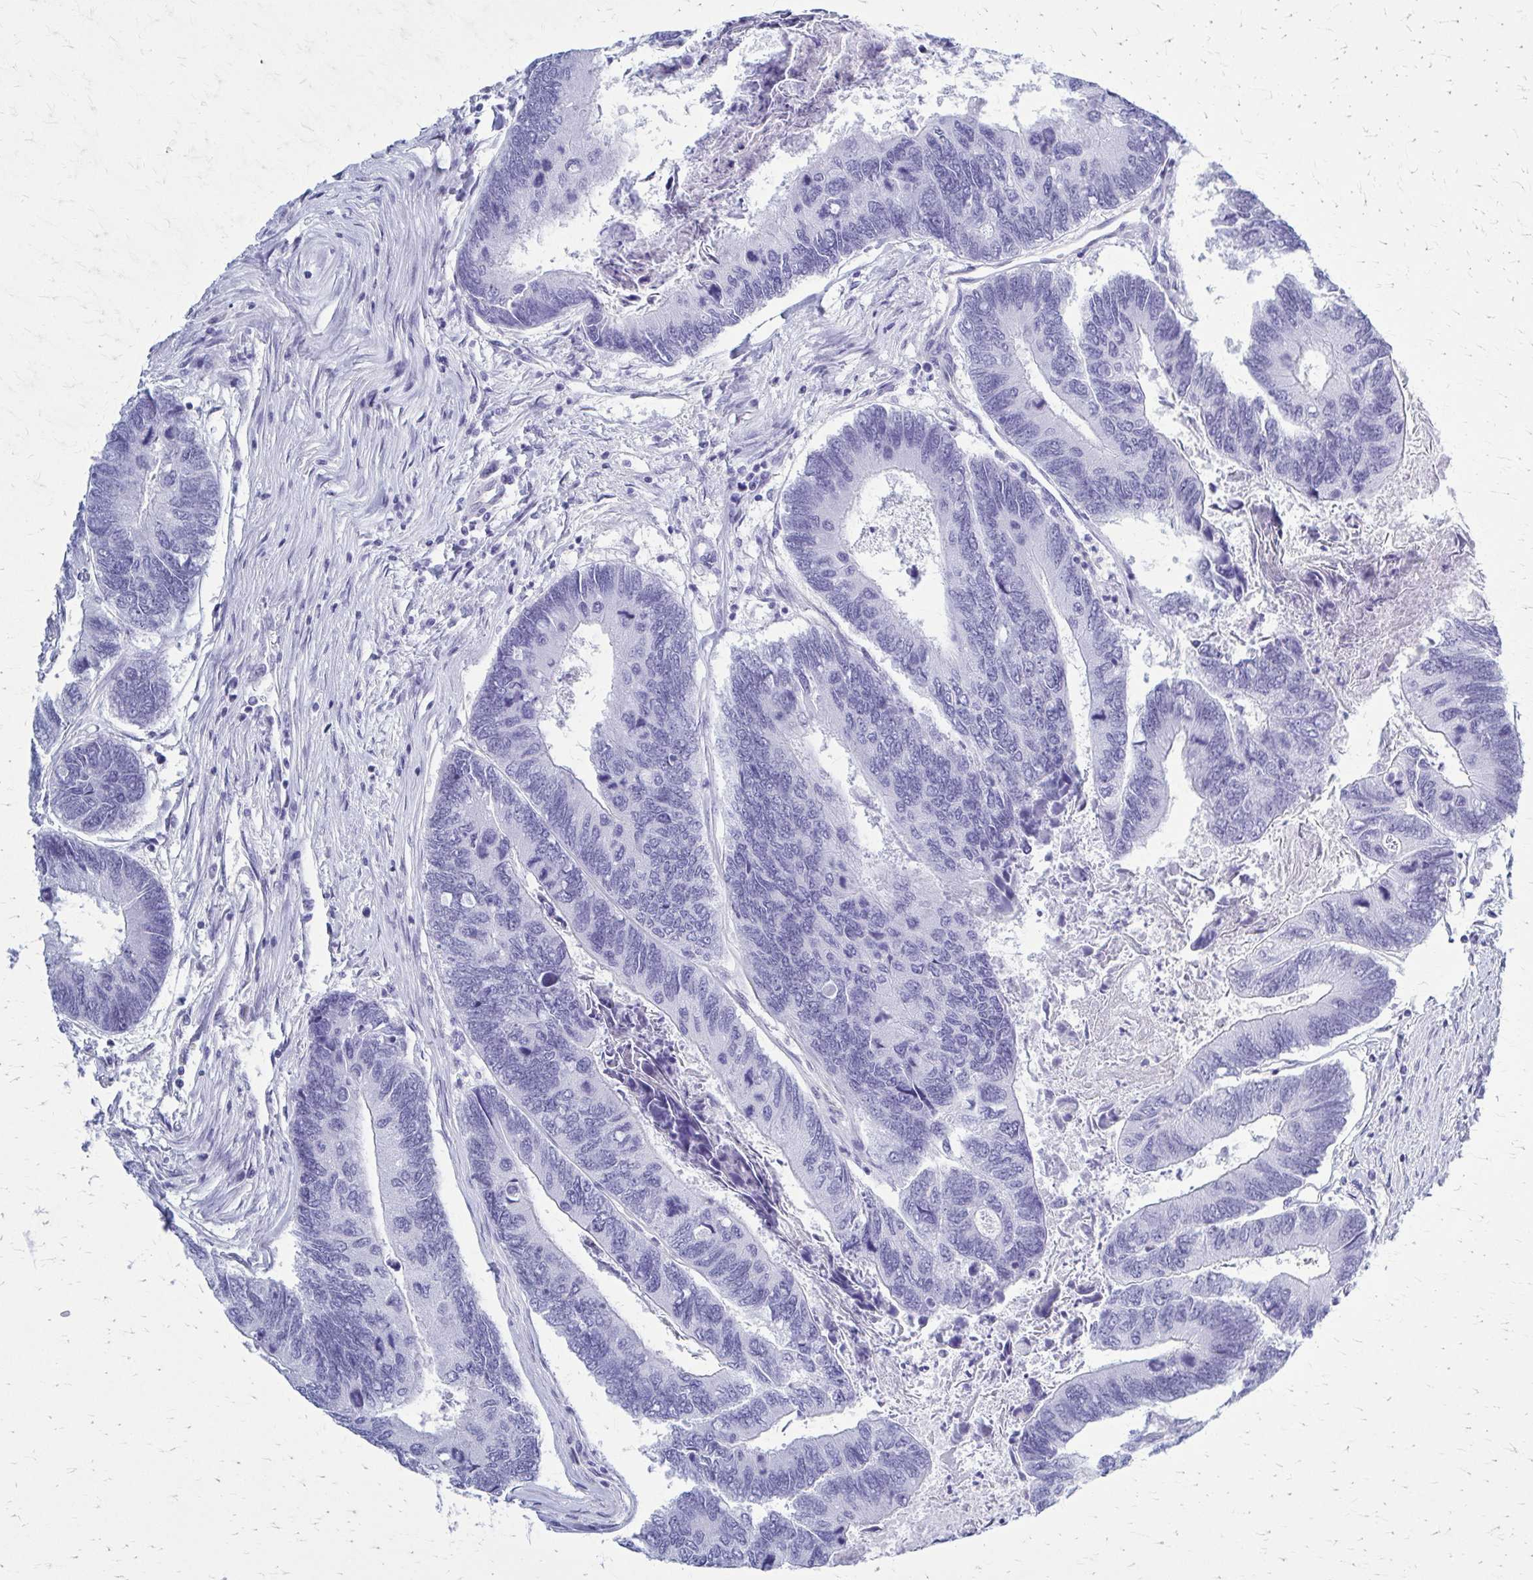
{"staining": {"intensity": "negative", "quantity": "none", "location": "none"}, "tissue": "colorectal cancer", "cell_type": "Tumor cells", "image_type": "cancer", "snomed": [{"axis": "morphology", "description": "Adenocarcinoma, NOS"}, {"axis": "topography", "description": "Colon"}], "caption": "This is a histopathology image of IHC staining of colorectal cancer, which shows no positivity in tumor cells.", "gene": "GFAP", "patient": {"sex": "female", "age": 67}}